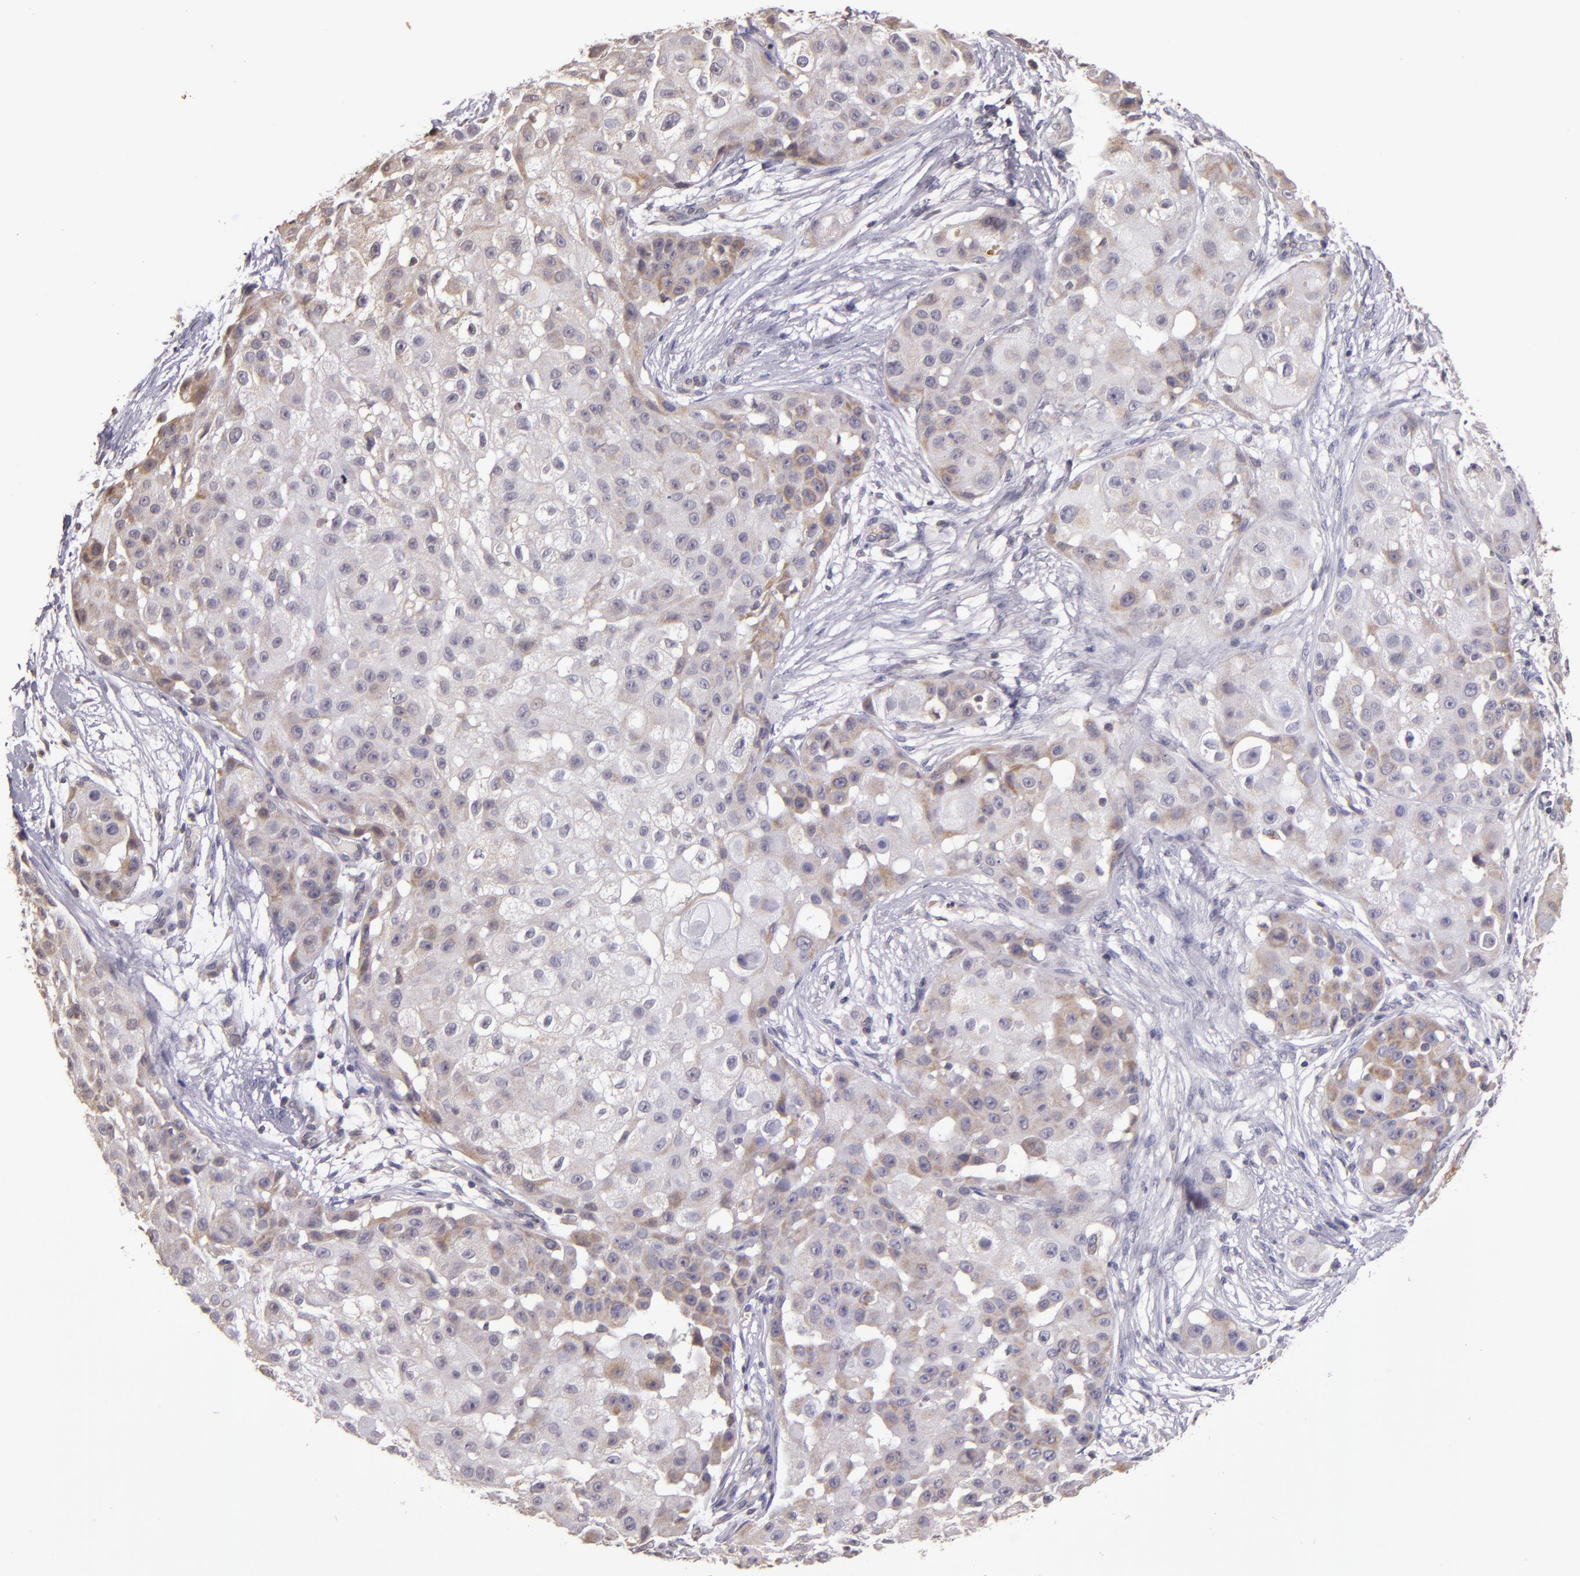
{"staining": {"intensity": "weak", "quantity": "25%-75%", "location": "cytoplasmic/membranous"}, "tissue": "skin cancer", "cell_type": "Tumor cells", "image_type": "cancer", "snomed": [{"axis": "morphology", "description": "Squamous cell carcinoma, NOS"}, {"axis": "topography", "description": "Skin"}], "caption": "Brown immunohistochemical staining in human skin squamous cell carcinoma demonstrates weak cytoplasmic/membranous staining in about 25%-75% of tumor cells. Ihc stains the protein of interest in brown and the nuclei are stained blue.", "gene": "ABL1", "patient": {"sex": "female", "age": 57}}